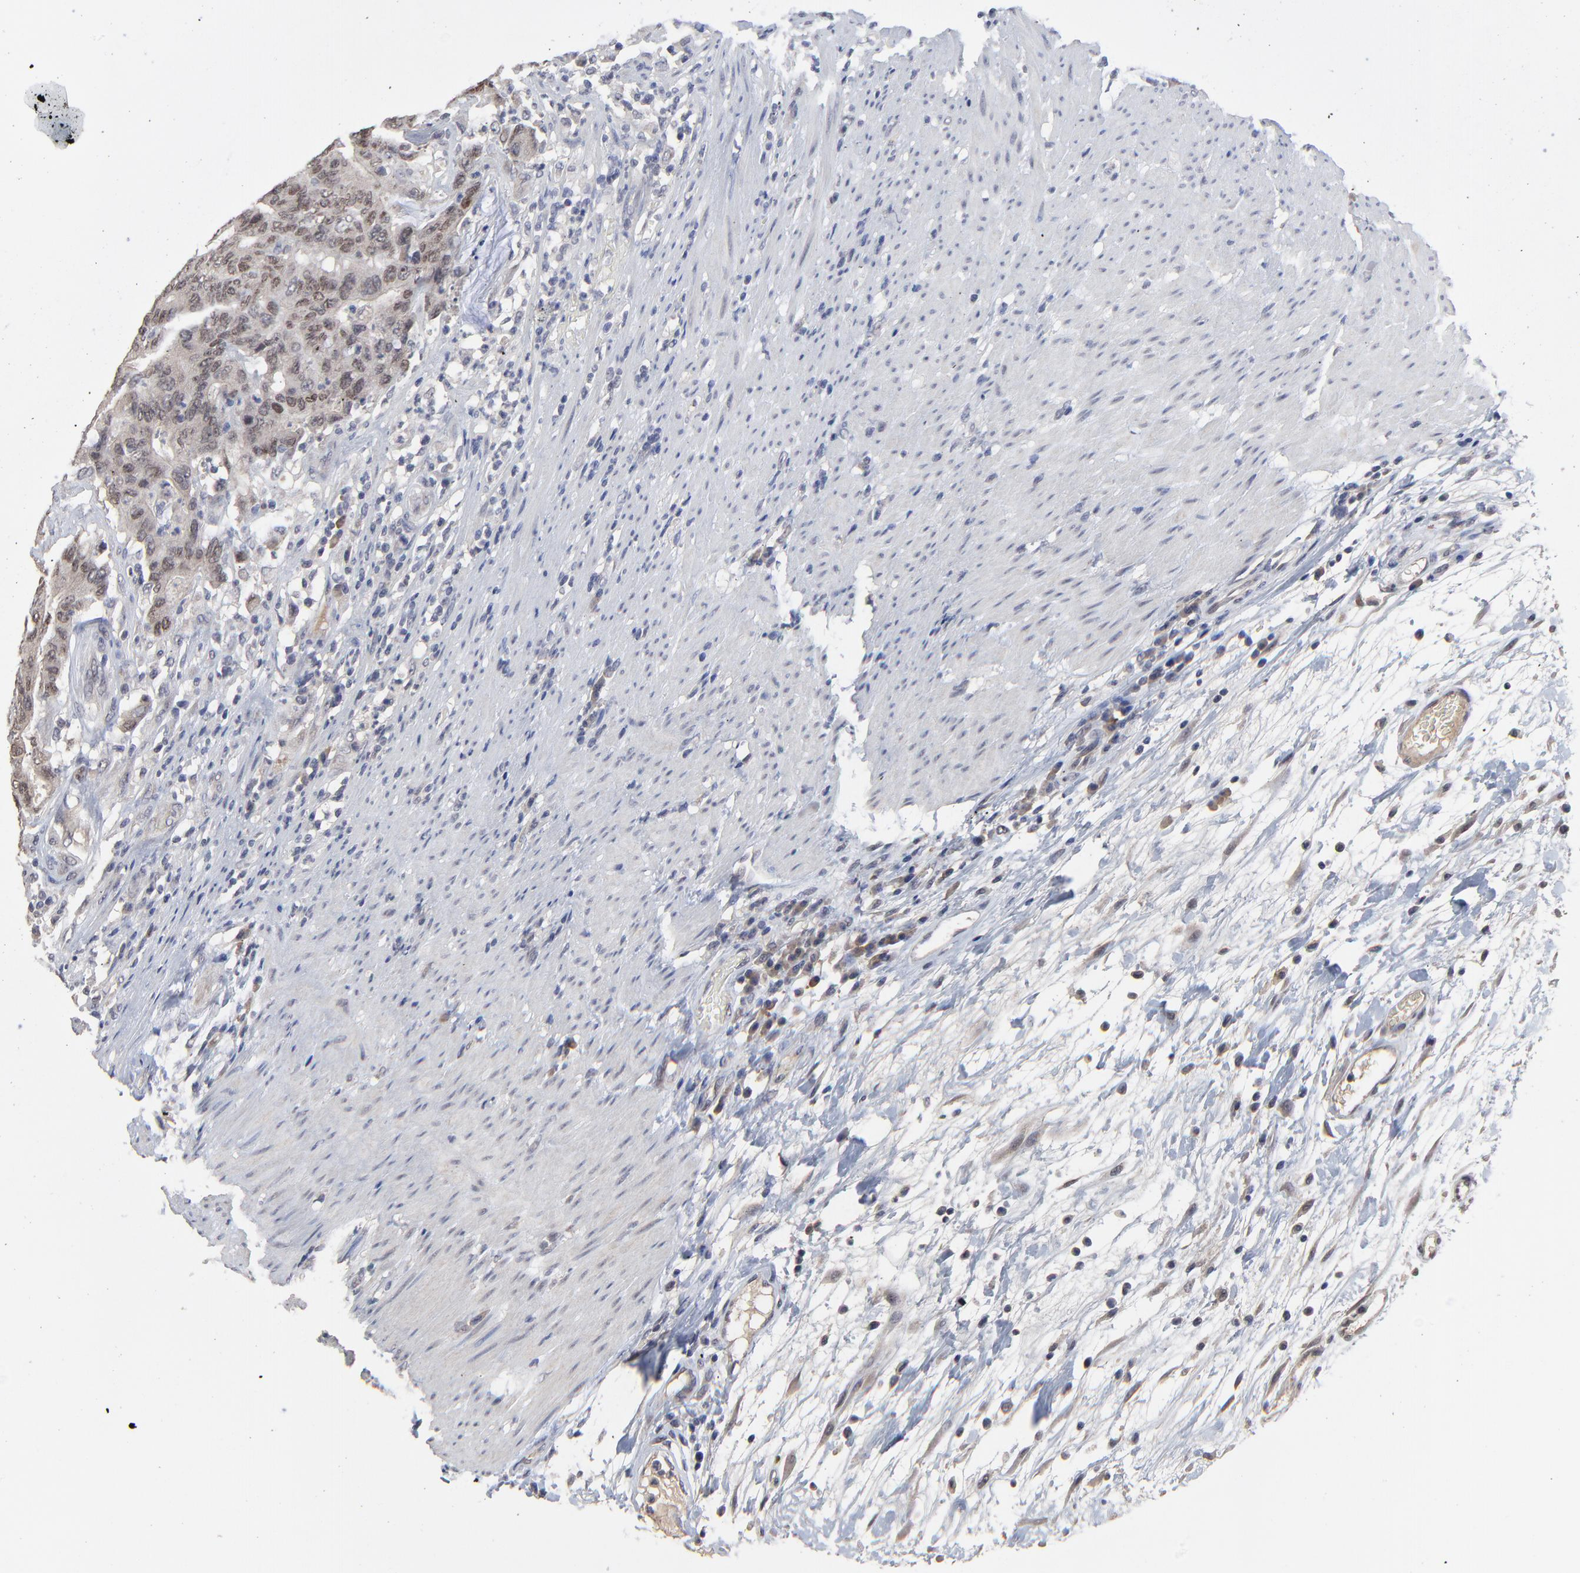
{"staining": {"intensity": "moderate", "quantity": ">75%", "location": "cytoplasmic/membranous,nuclear"}, "tissue": "colorectal cancer", "cell_type": "Tumor cells", "image_type": "cancer", "snomed": [{"axis": "morphology", "description": "Adenocarcinoma, NOS"}, {"axis": "topography", "description": "Colon"}], "caption": "DAB immunohistochemical staining of human colorectal cancer (adenocarcinoma) displays moderate cytoplasmic/membranous and nuclear protein positivity in approximately >75% of tumor cells. The staining is performed using DAB (3,3'-diaminobenzidine) brown chromogen to label protein expression. The nuclei are counter-stained blue using hematoxylin.", "gene": "FAM199X", "patient": {"sex": "male", "age": 54}}